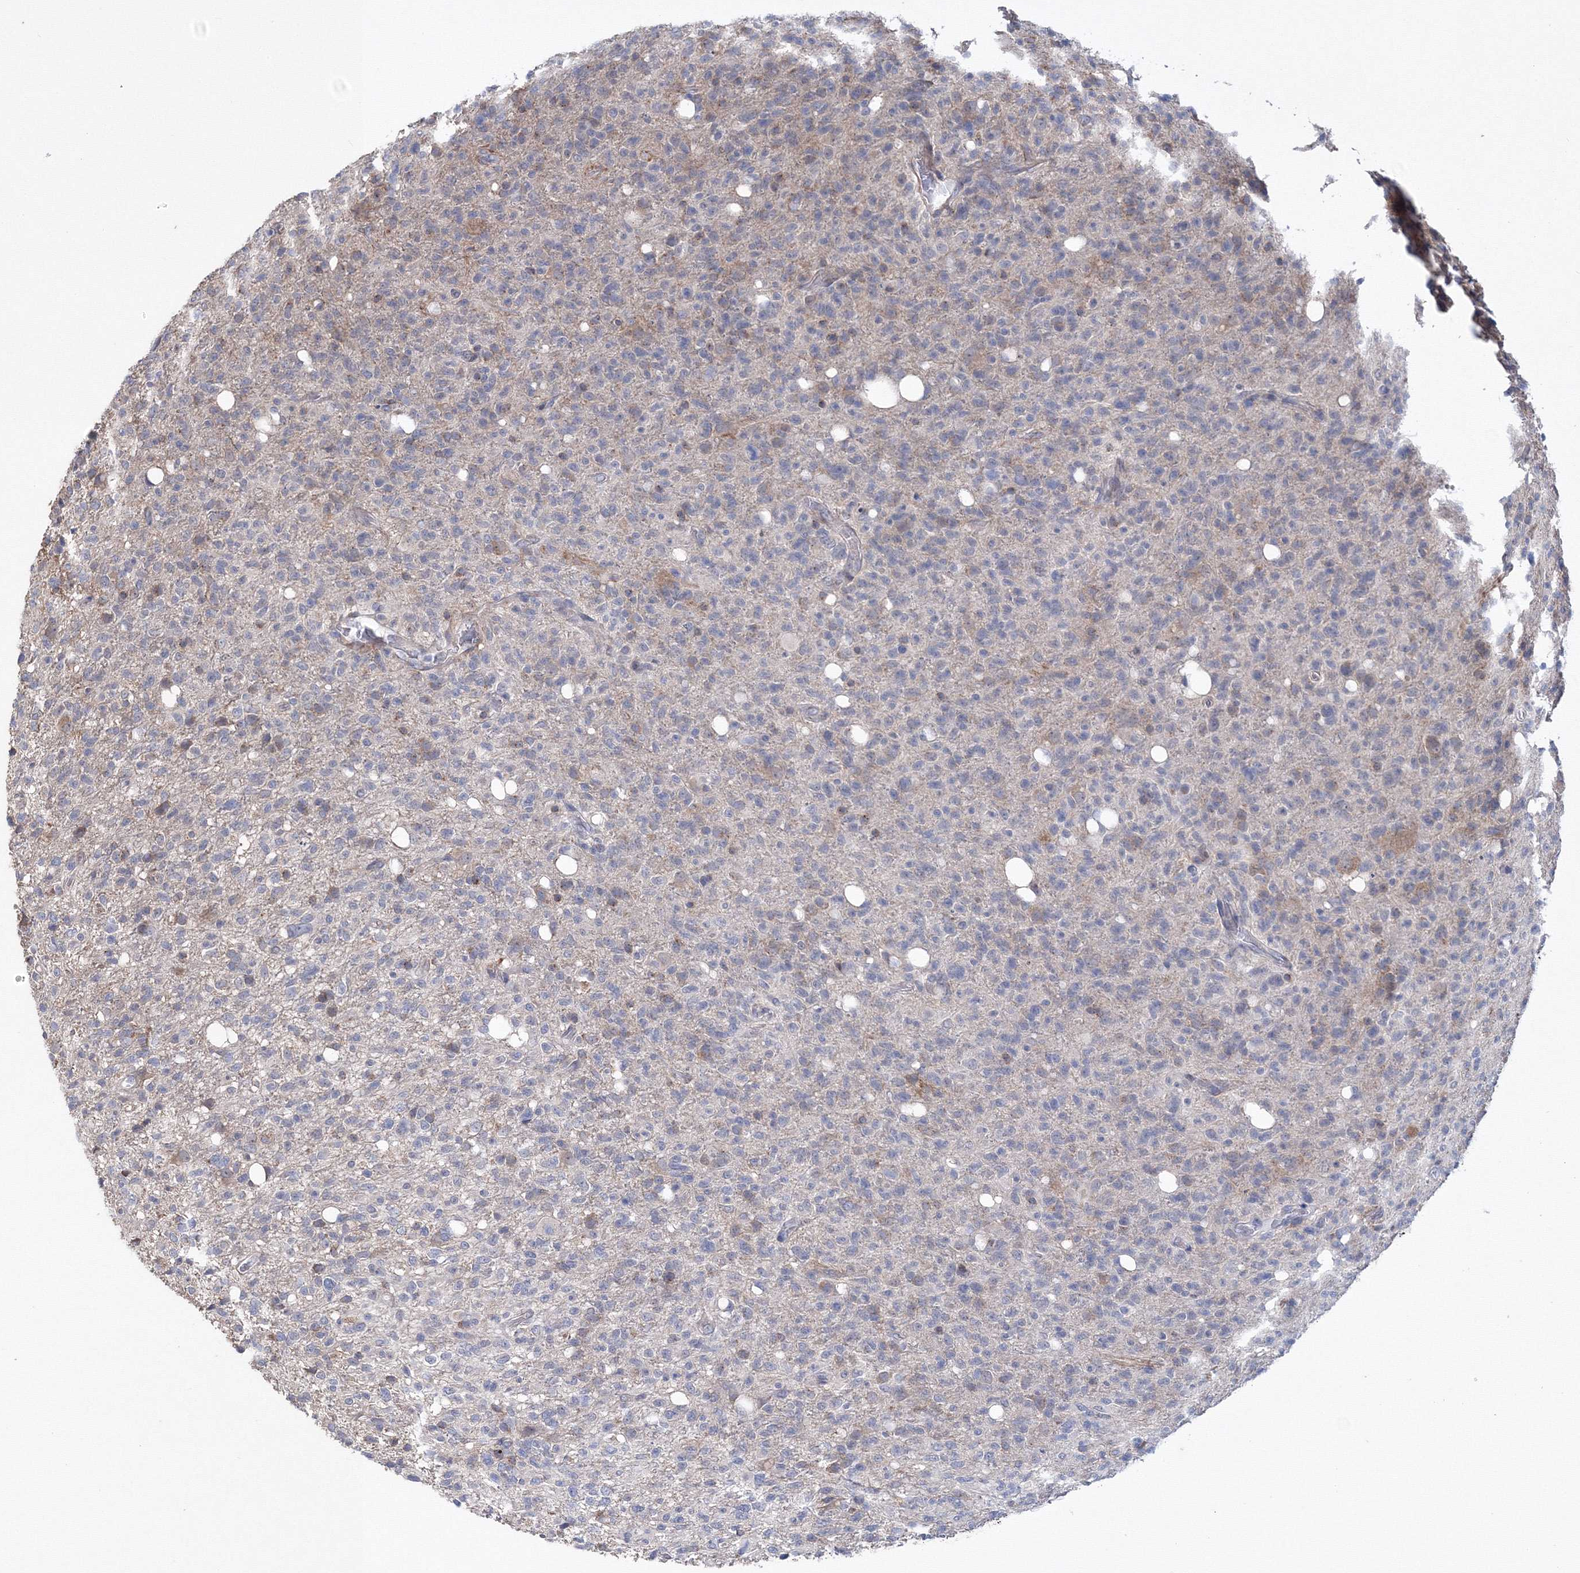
{"staining": {"intensity": "negative", "quantity": "none", "location": "none"}, "tissue": "glioma", "cell_type": "Tumor cells", "image_type": "cancer", "snomed": [{"axis": "morphology", "description": "Glioma, malignant, High grade"}, {"axis": "topography", "description": "Brain"}], "caption": "High magnification brightfield microscopy of high-grade glioma (malignant) stained with DAB (3,3'-diaminobenzidine) (brown) and counterstained with hematoxylin (blue): tumor cells show no significant expression.", "gene": "PPP2R2B", "patient": {"sex": "female", "age": 57}}